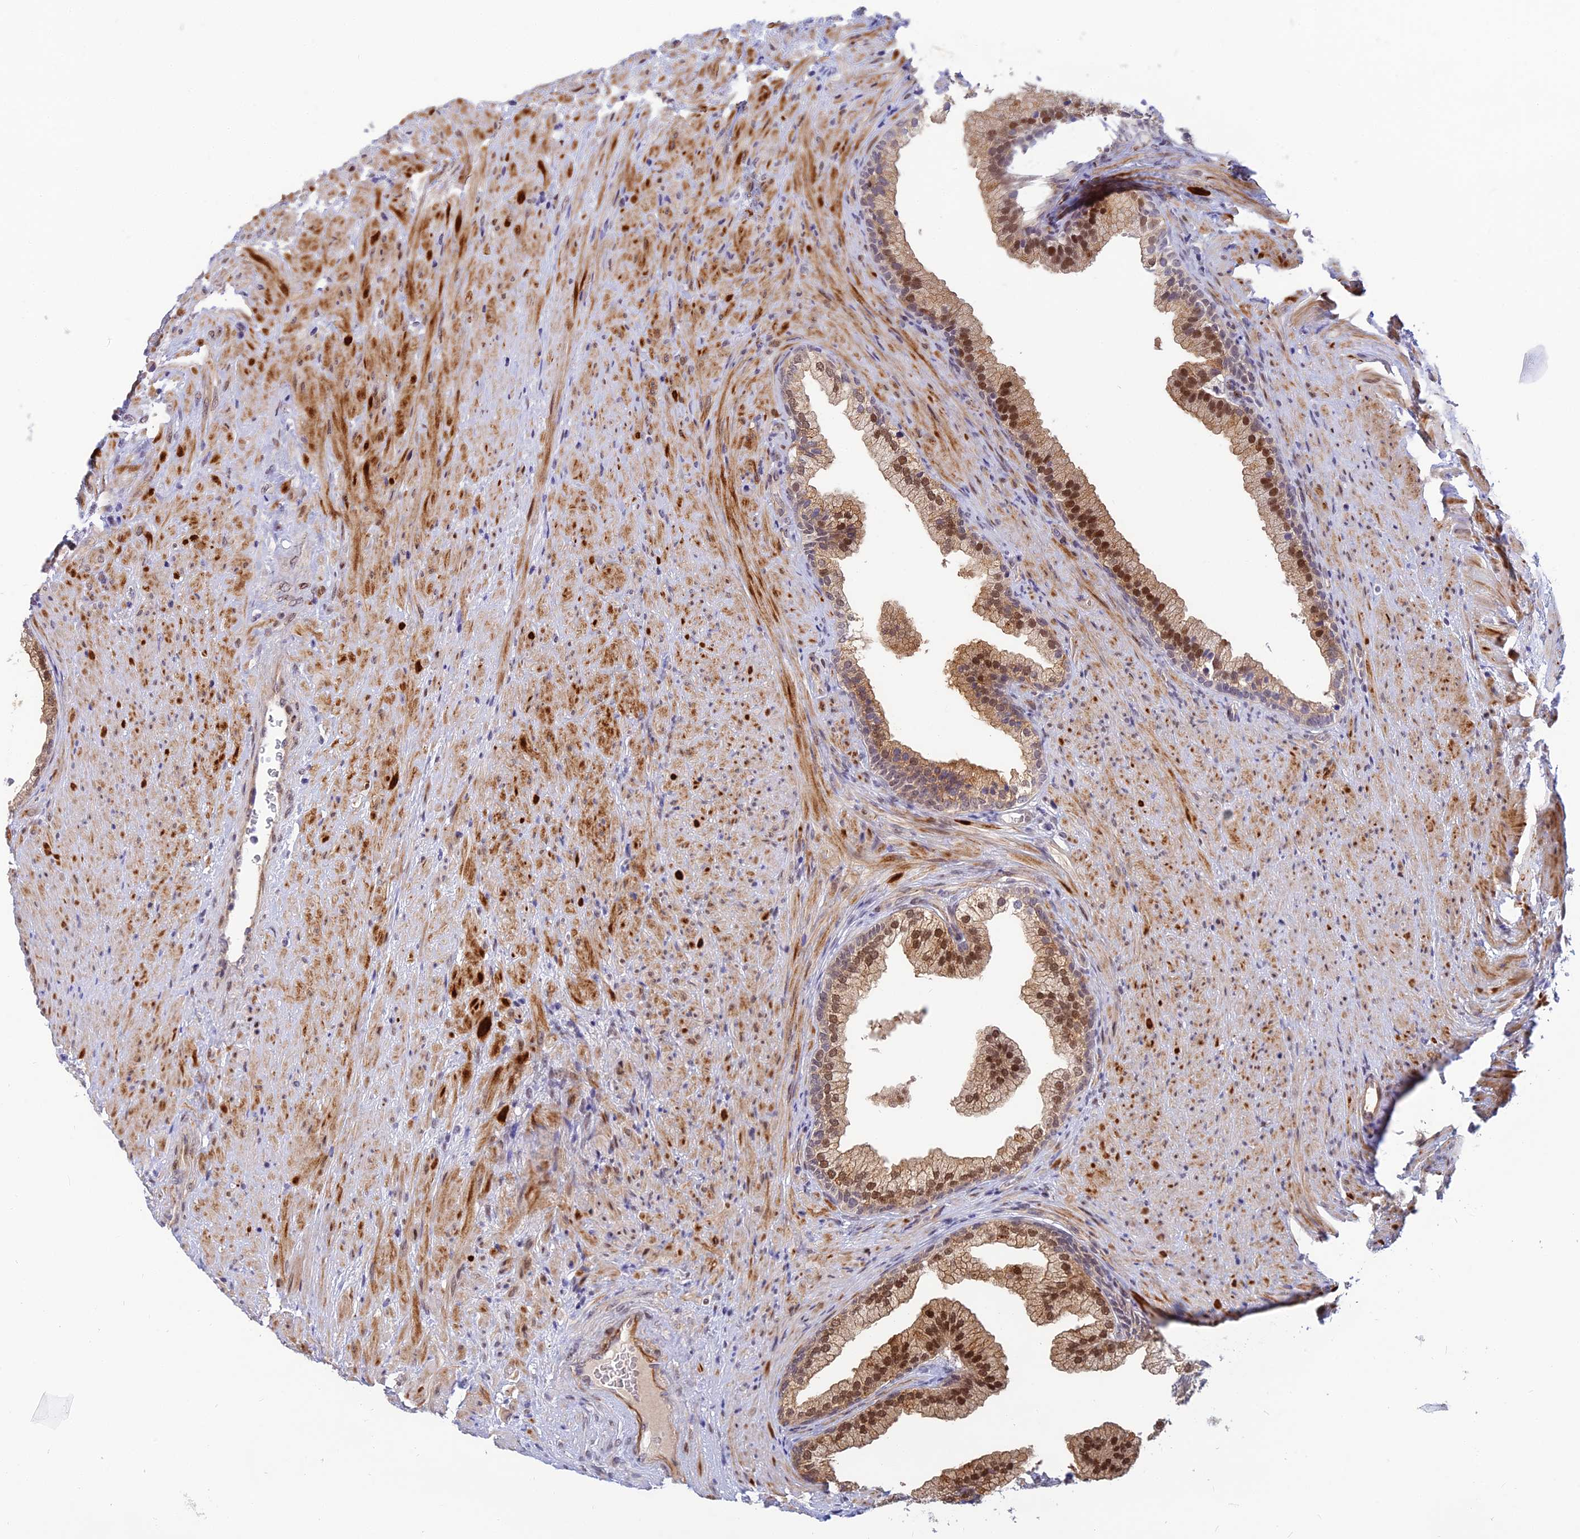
{"staining": {"intensity": "moderate", "quantity": ">75%", "location": "cytoplasmic/membranous,nuclear"}, "tissue": "prostate", "cell_type": "Glandular cells", "image_type": "normal", "snomed": [{"axis": "morphology", "description": "Normal tissue, NOS"}, {"axis": "topography", "description": "Prostate"}], "caption": "IHC image of benign prostate: prostate stained using immunohistochemistry (IHC) exhibits medium levels of moderate protein expression localized specifically in the cytoplasmic/membranous,nuclear of glandular cells, appearing as a cytoplasmic/membranous,nuclear brown color.", "gene": "CLK4", "patient": {"sex": "male", "age": 76}}